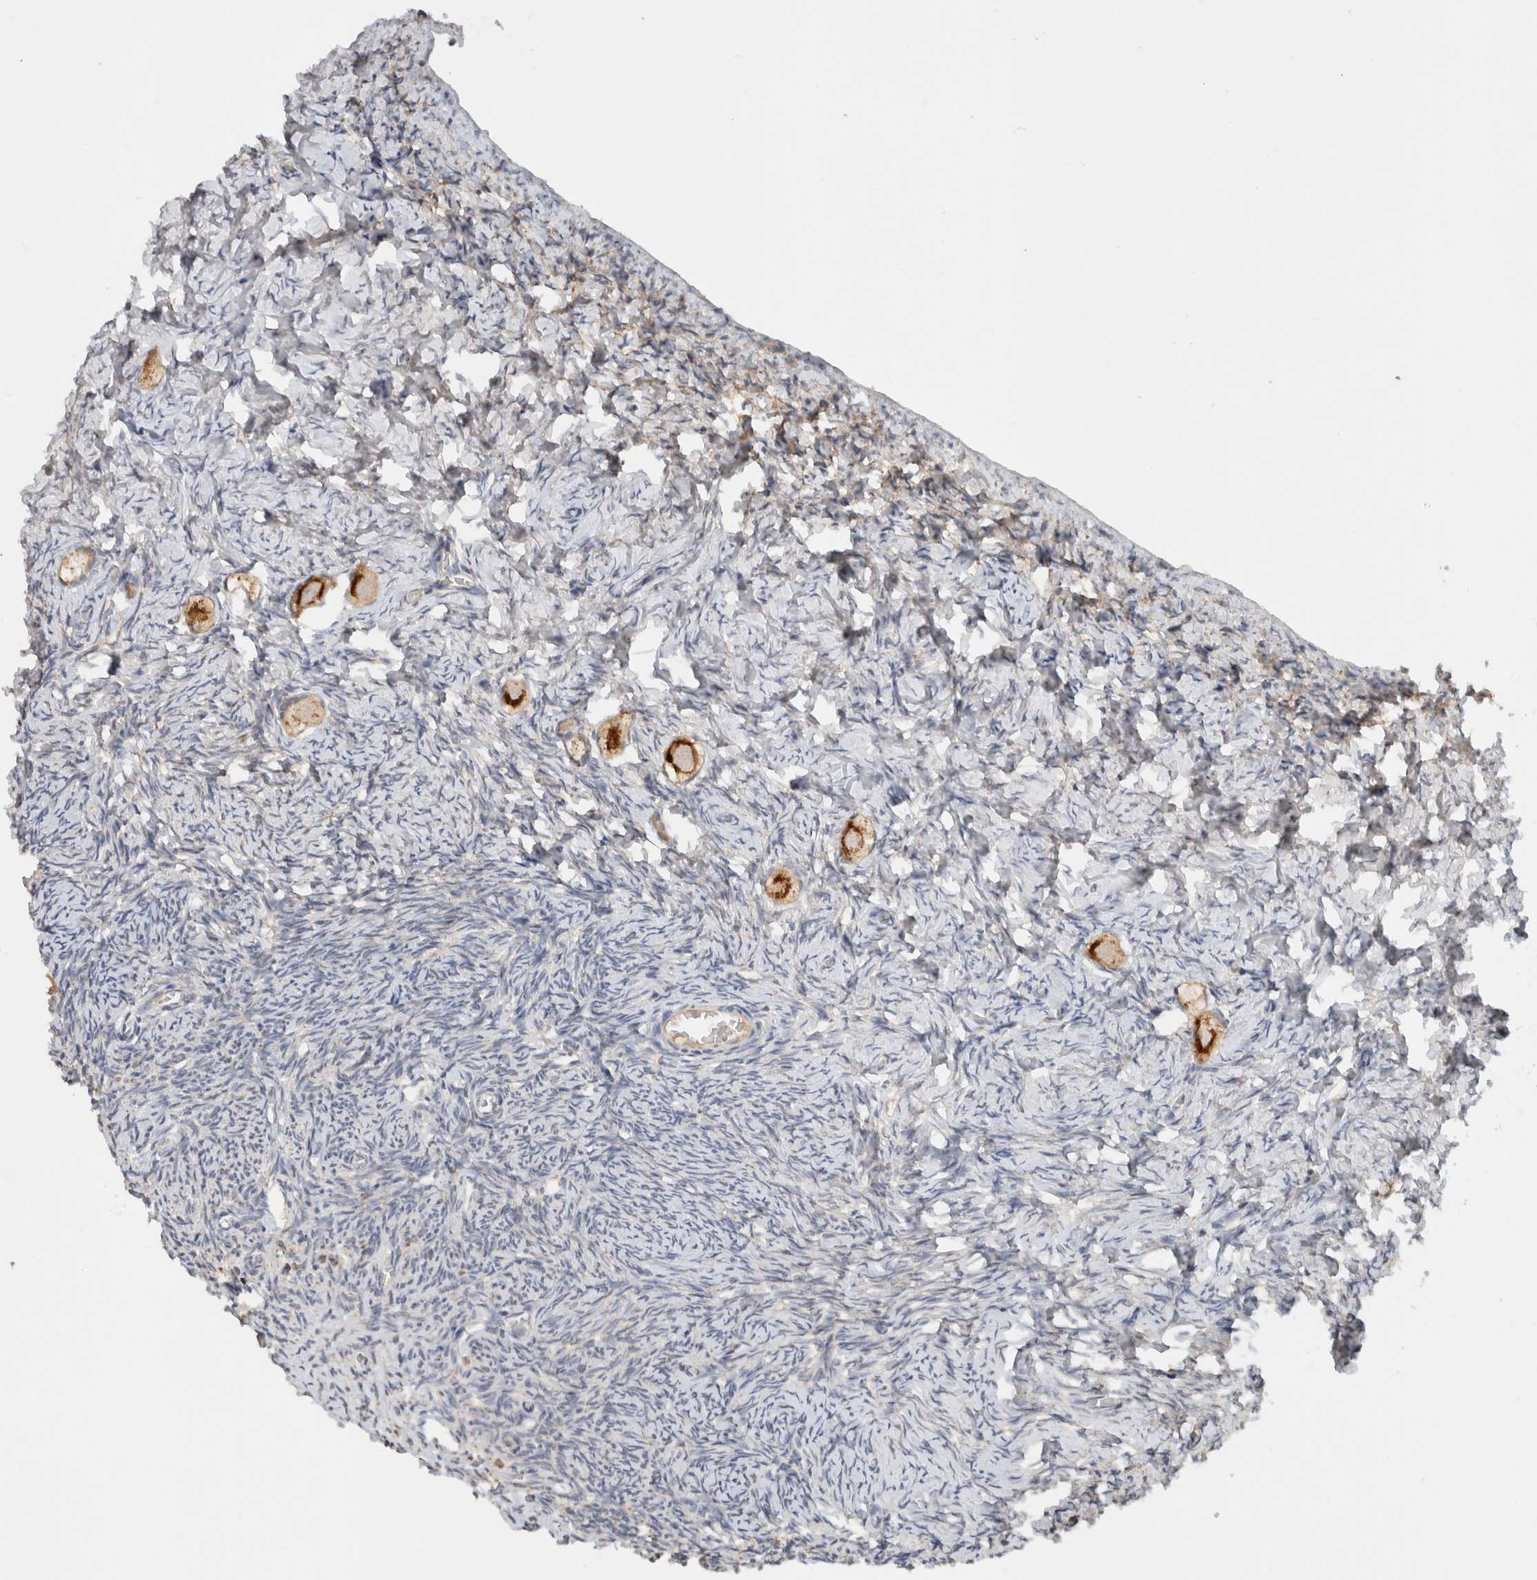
{"staining": {"intensity": "strong", "quantity": ">75%", "location": "cytoplasmic/membranous"}, "tissue": "ovary", "cell_type": "Follicle cells", "image_type": "normal", "snomed": [{"axis": "morphology", "description": "Normal tissue, NOS"}, {"axis": "topography", "description": "Ovary"}], "caption": "Ovary stained with a brown dye exhibits strong cytoplasmic/membranous positive expression in approximately >75% of follicle cells.", "gene": "AMPD1", "patient": {"sex": "female", "age": 27}}